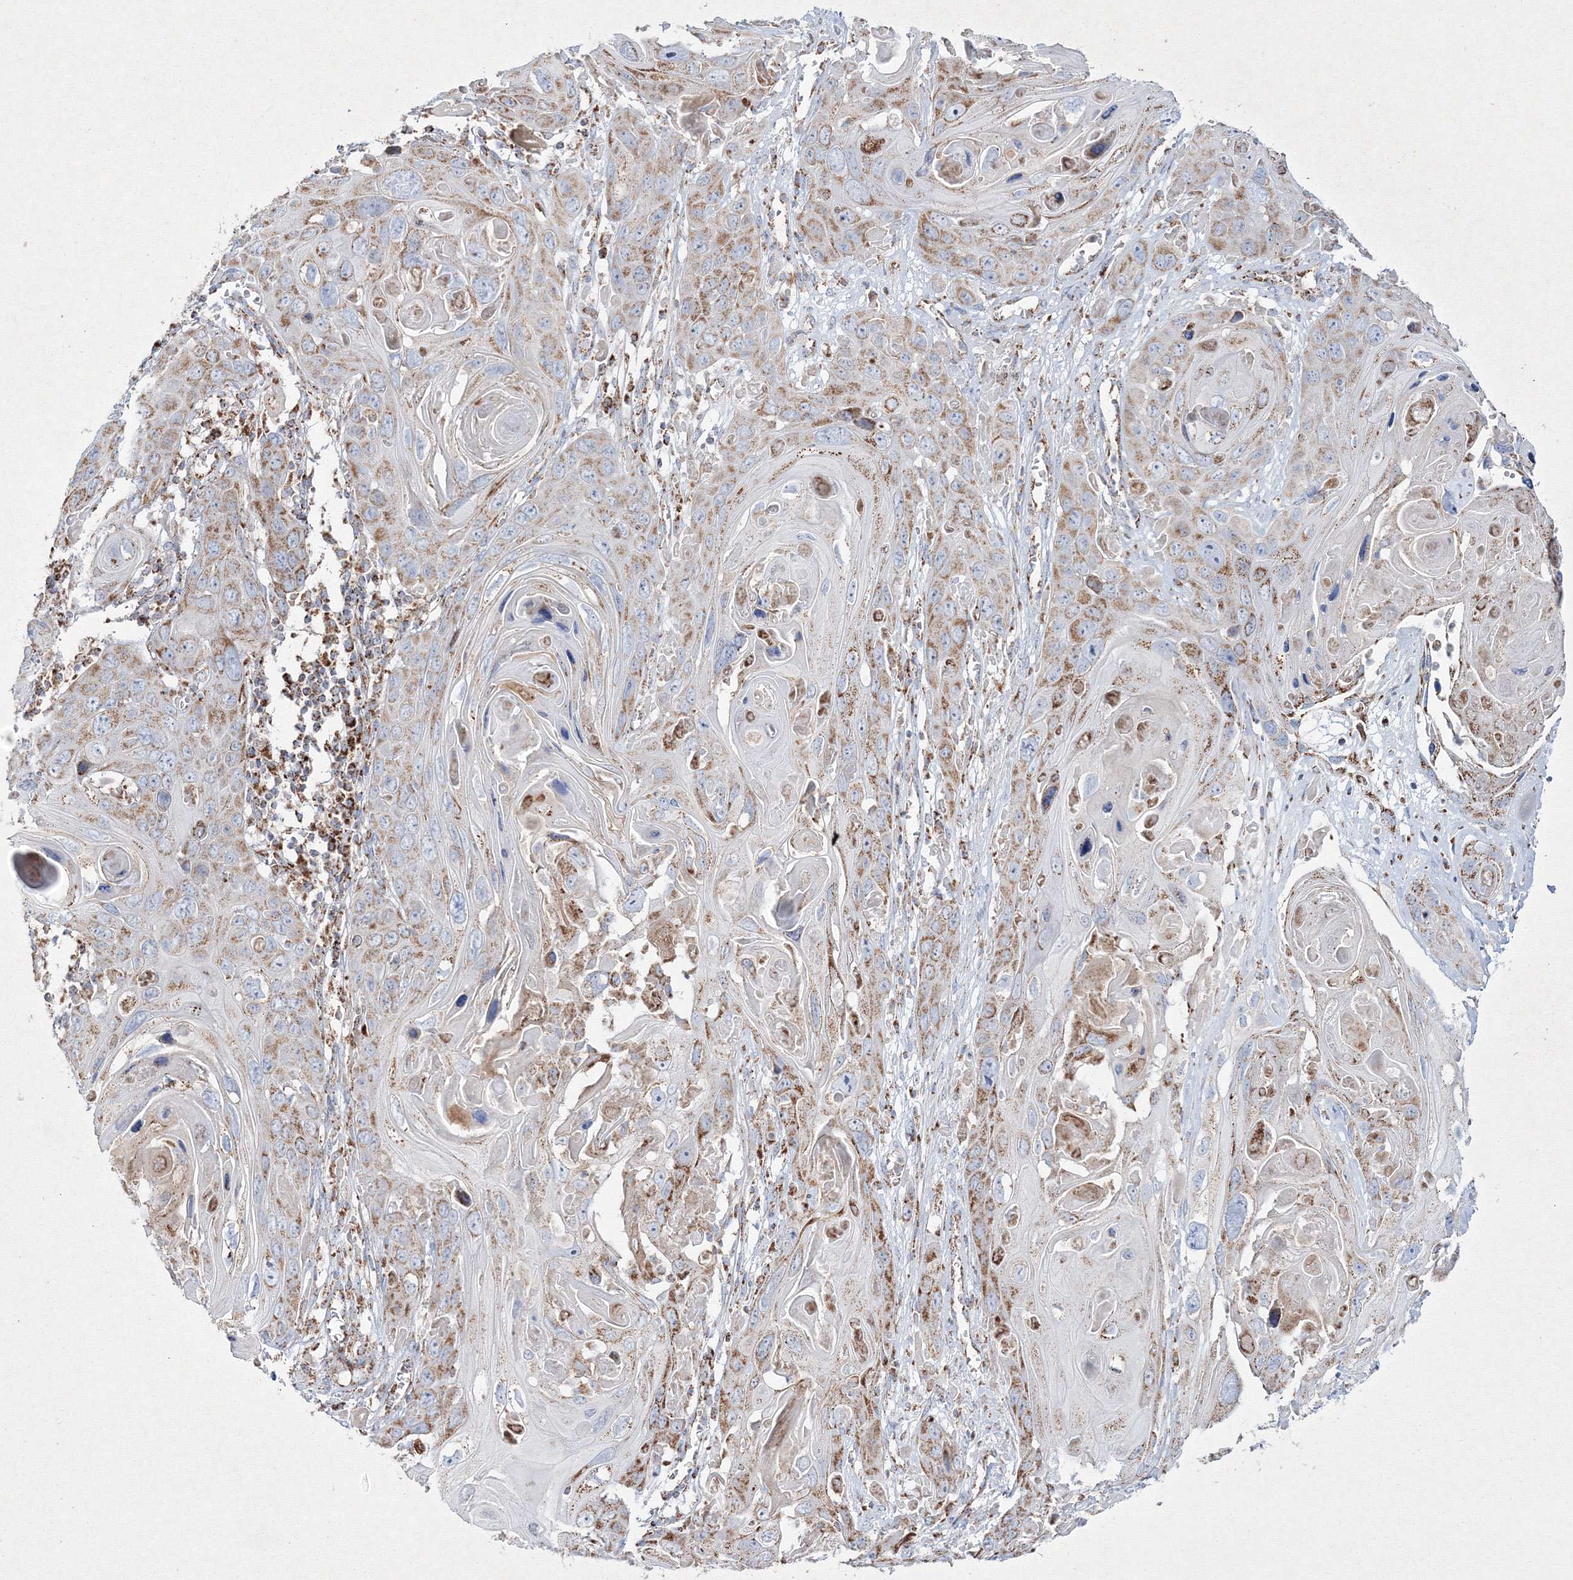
{"staining": {"intensity": "moderate", "quantity": ">75%", "location": "cytoplasmic/membranous"}, "tissue": "skin cancer", "cell_type": "Tumor cells", "image_type": "cancer", "snomed": [{"axis": "morphology", "description": "Squamous cell carcinoma, NOS"}, {"axis": "topography", "description": "Skin"}], "caption": "Brown immunohistochemical staining in human skin cancer (squamous cell carcinoma) shows moderate cytoplasmic/membranous expression in about >75% of tumor cells.", "gene": "IGSF9", "patient": {"sex": "male", "age": 55}}